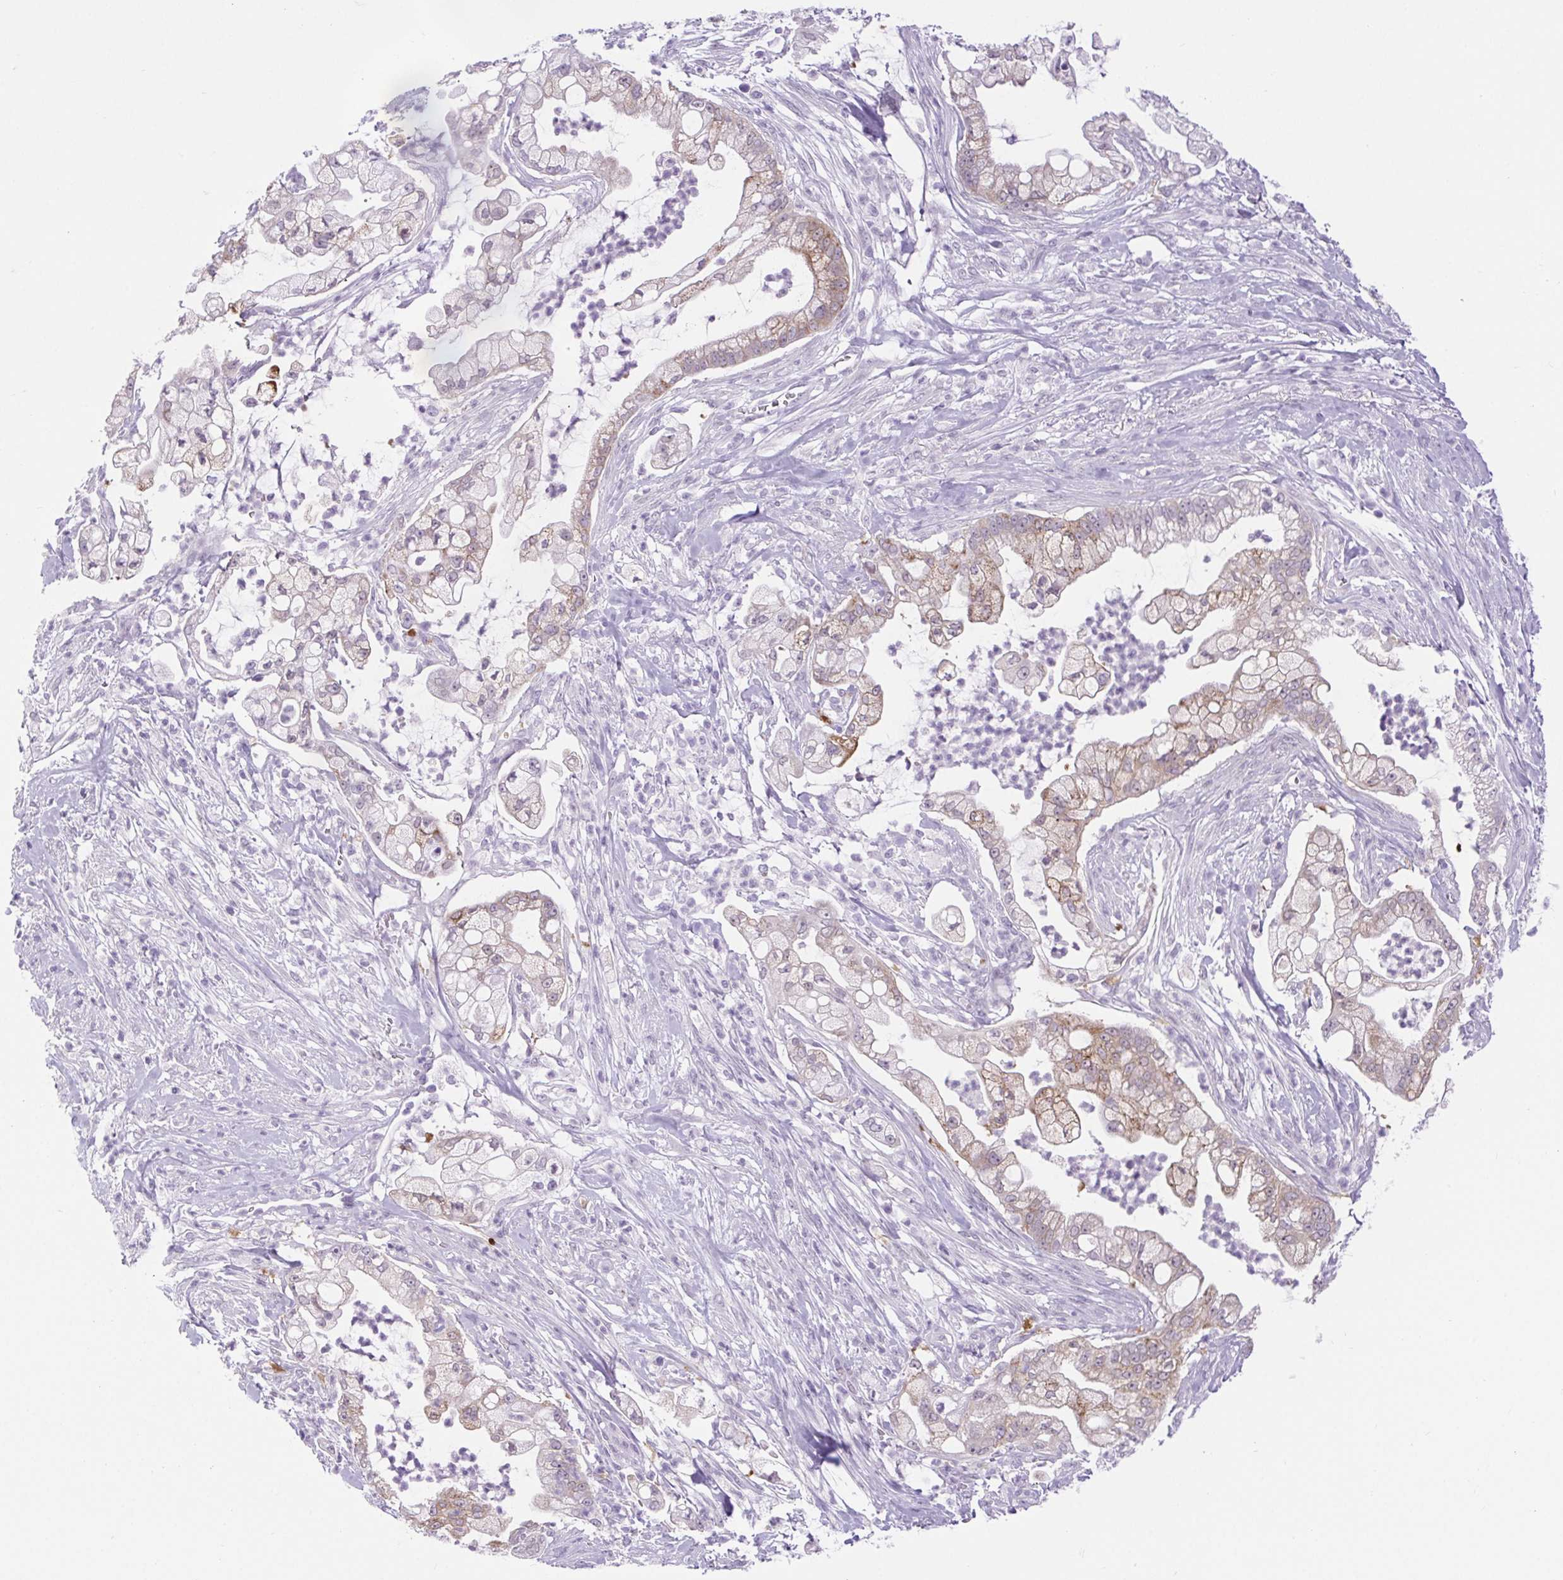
{"staining": {"intensity": "weak", "quantity": "25%-75%", "location": "cytoplasmic/membranous"}, "tissue": "pancreatic cancer", "cell_type": "Tumor cells", "image_type": "cancer", "snomed": [{"axis": "morphology", "description": "Adenocarcinoma, NOS"}, {"axis": "topography", "description": "Pancreas"}], "caption": "The immunohistochemical stain highlights weak cytoplasmic/membranous staining in tumor cells of pancreatic cancer (adenocarcinoma) tissue.", "gene": "BCAS1", "patient": {"sex": "female", "age": 69}}